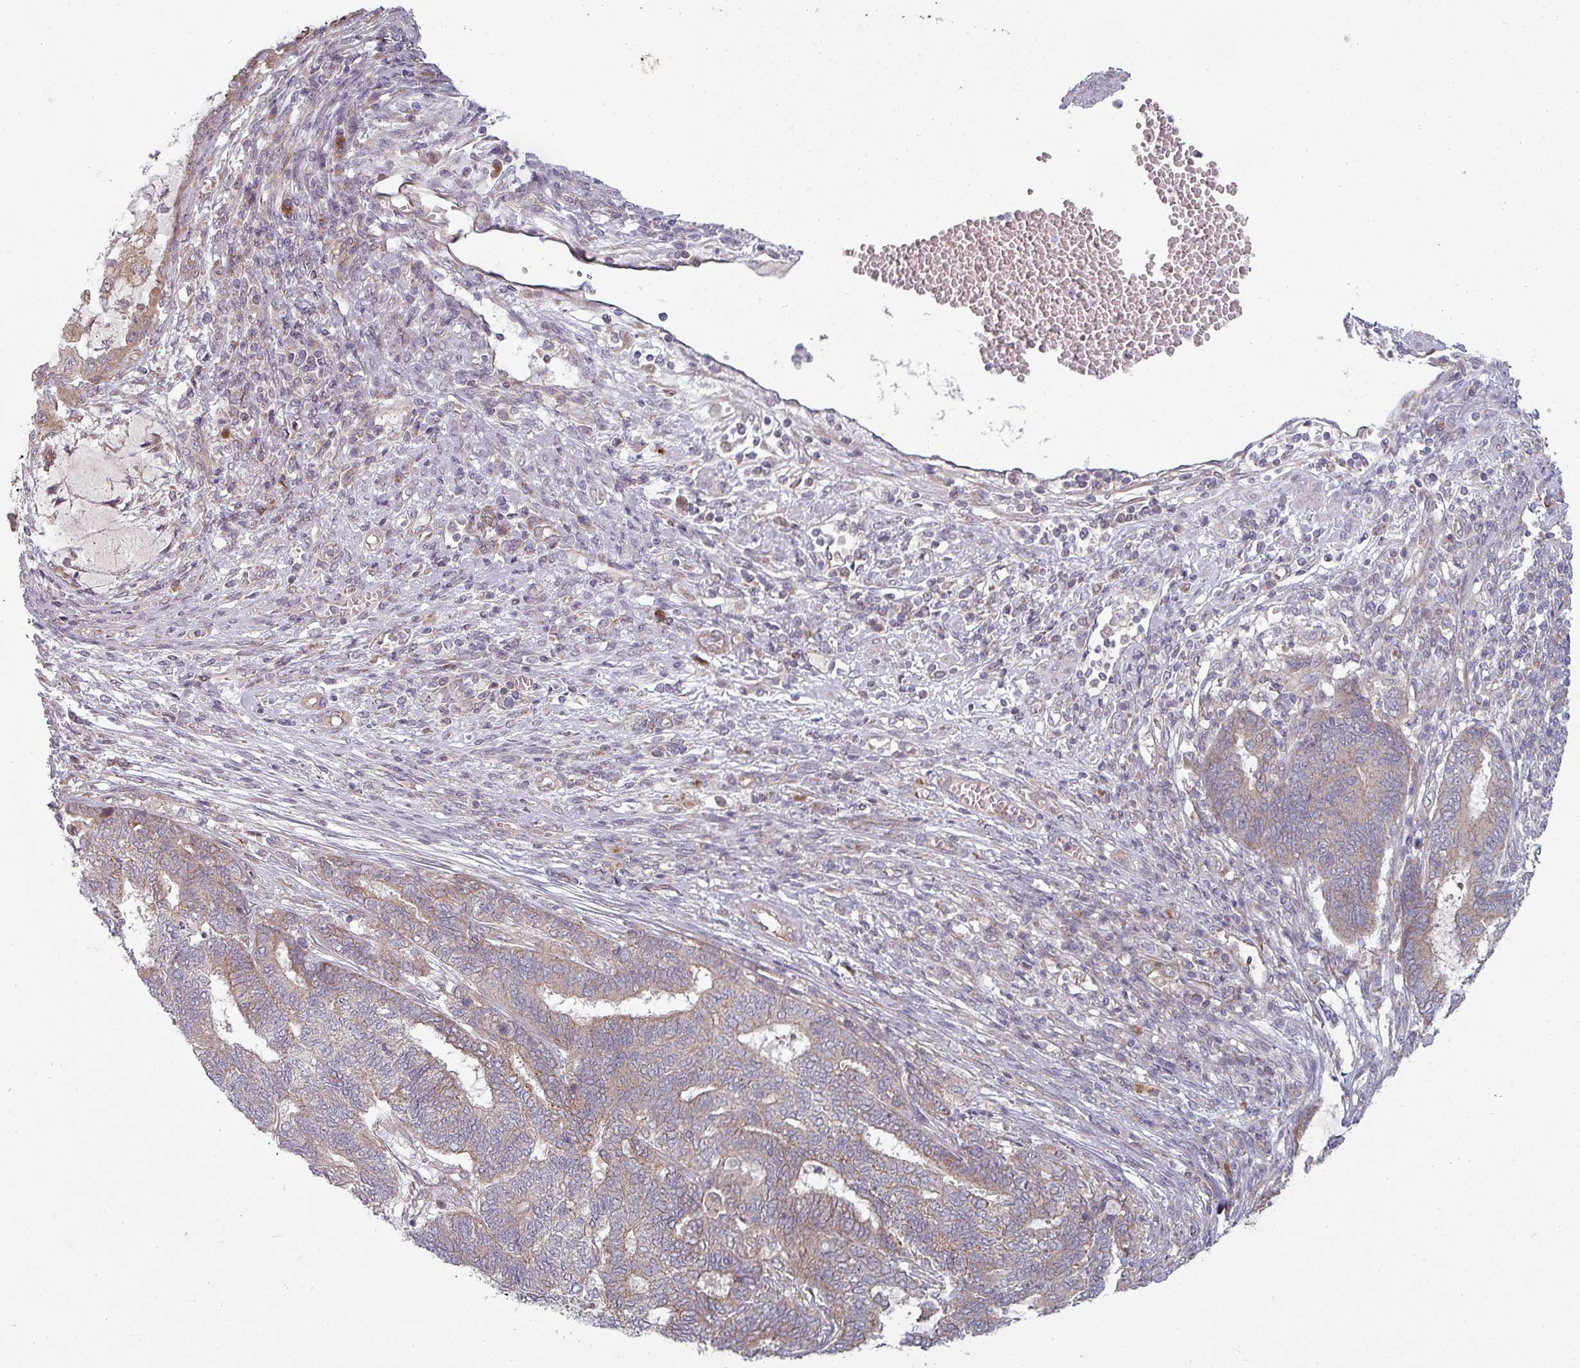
{"staining": {"intensity": "weak", "quantity": "<25%", "location": "cytoplasmic/membranous"}, "tissue": "endometrial cancer", "cell_type": "Tumor cells", "image_type": "cancer", "snomed": [{"axis": "morphology", "description": "Adenocarcinoma, NOS"}, {"axis": "topography", "description": "Uterus"}, {"axis": "topography", "description": "Endometrium"}], "caption": "Tumor cells are negative for protein expression in human endometrial cancer (adenocarcinoma).", "gene": "PLEKHJ1", "patient": {"sex": "female", "age": 70}}